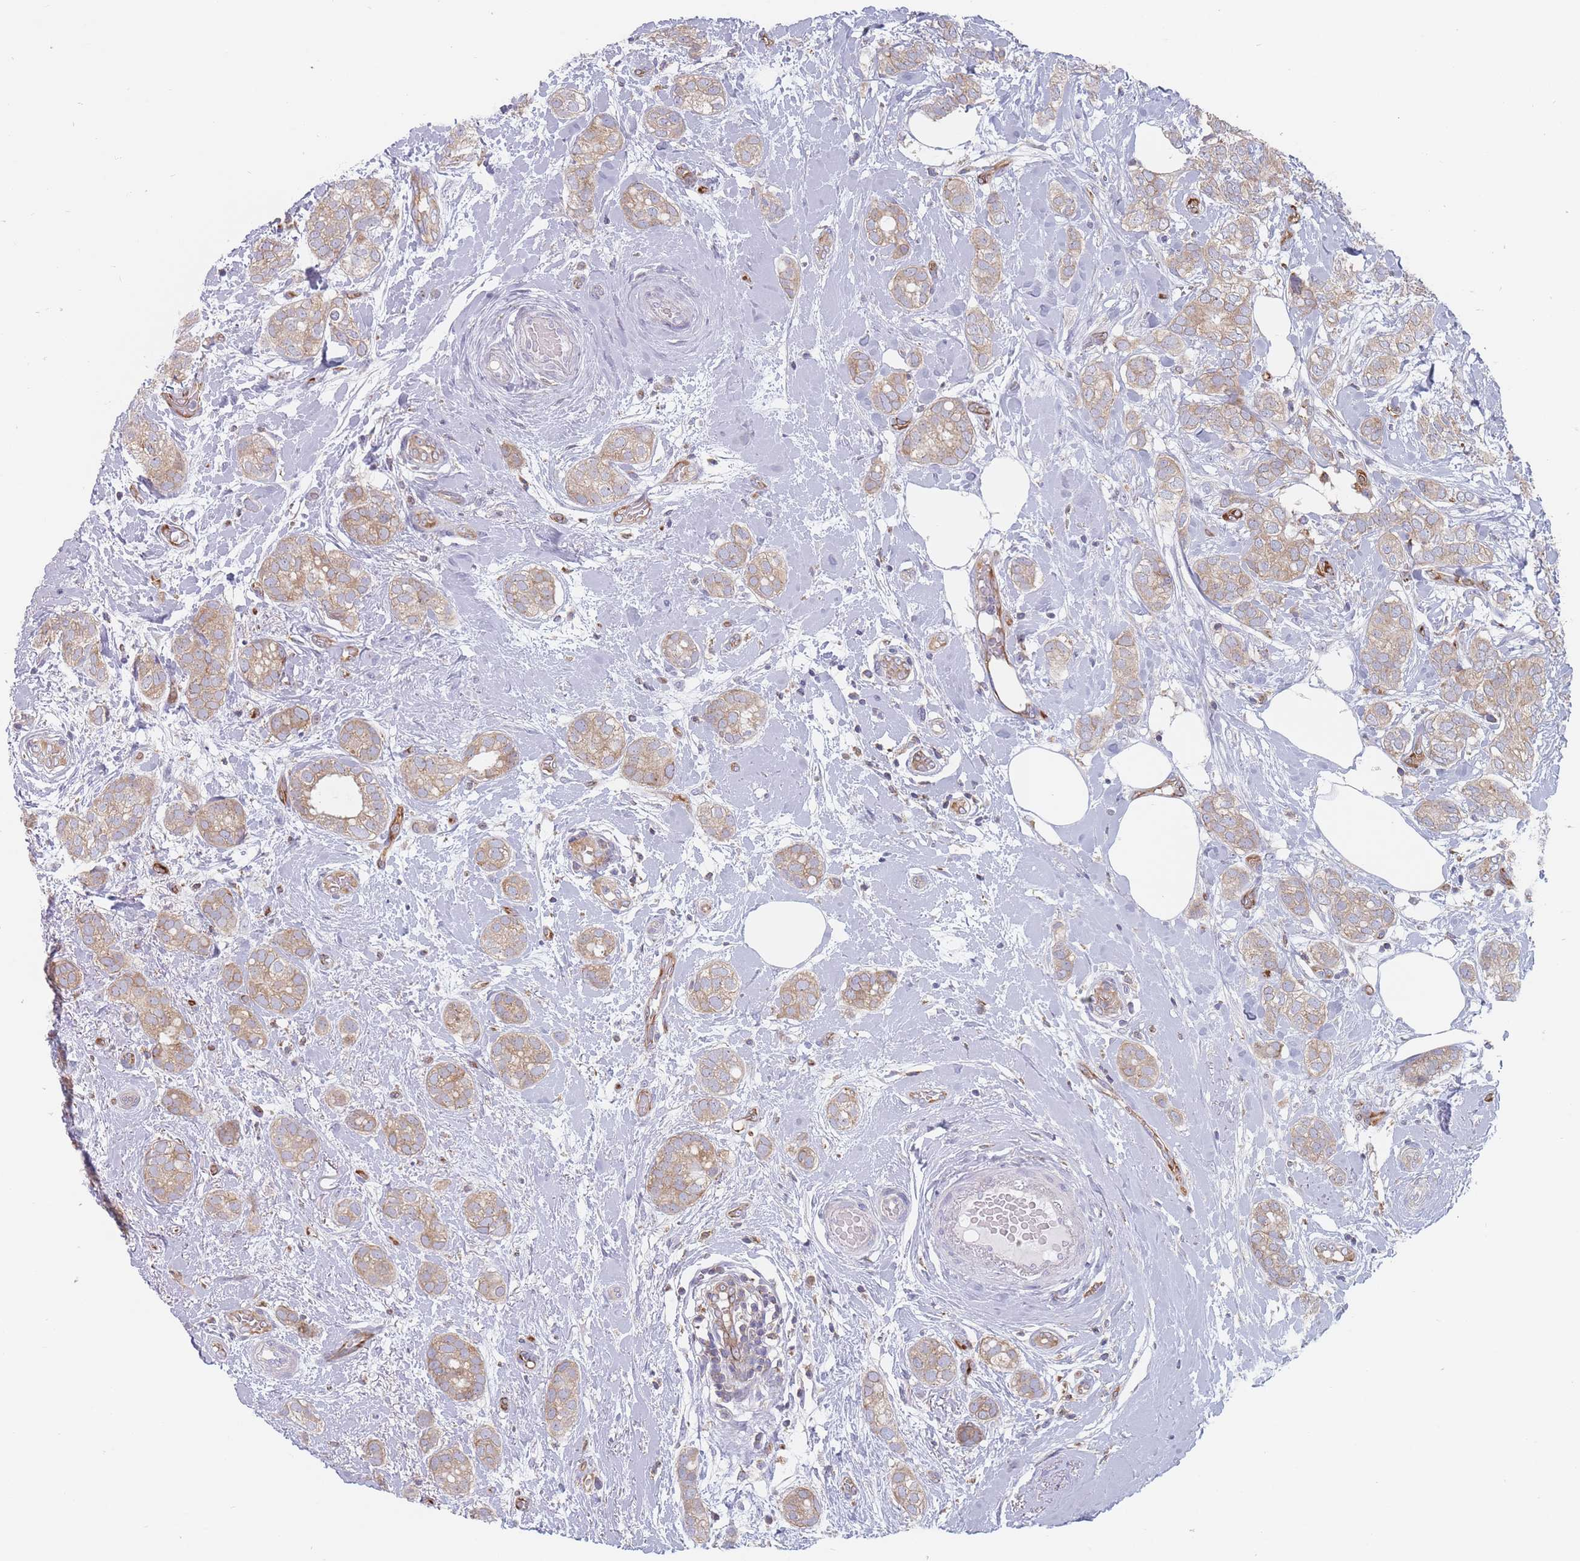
{"staining": {"intensity": "weak", "quantity": ">75%", "location": "cytoplasmic/membranous"}, "tissue": "breast cancer", "cell_type": "Tumor cells", "image_type": "cancer", "snomed": [{"axis": "morphology", "description": "Duct carcinoma"}, {"axis": "topography", "description": "Breast"}], "caption": "Invasive ductal carcinoma (breast) tissue shows weak cytoplasmic/membranous expression in about >75% of tumor cells, visualized by immunohistochemistry.", "gene": "MAP1S", "patient": {"sex": "female", "age": 73}}